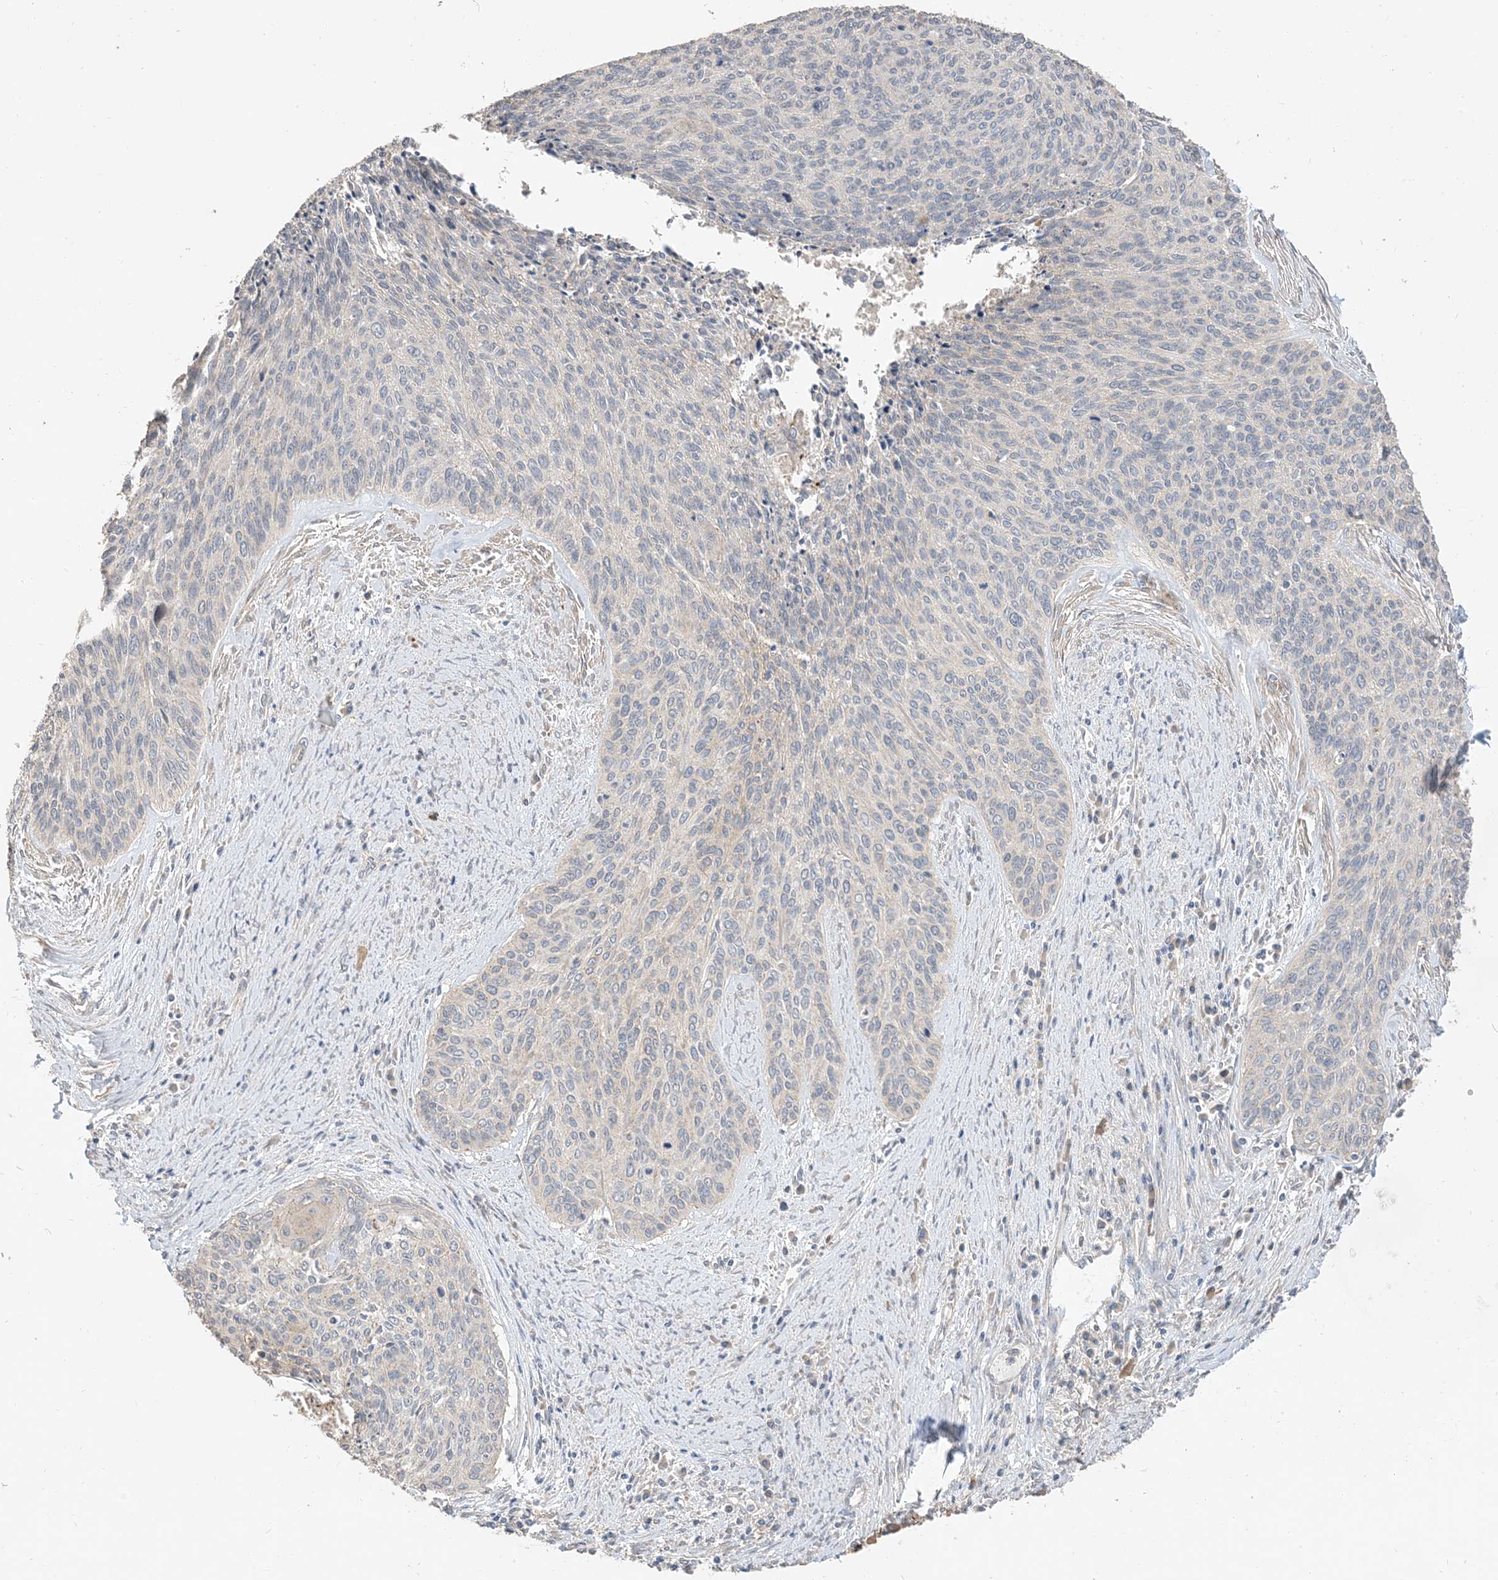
{"staining": {"intensity": "negative", "quantity": "none", "location": "none"}, "tissue": "cervical cancer", "cell_type": "Tumor cells", "image_type": "cancer", "snomed": [{"axis": "morphology", "description": "Squamous cell carcinoma, NOS"}, {"axis": "topography", "description": "Cervix"}], "caption": "Photomicrograph shows no significant protein staining in tumor cells of squamous cell carcinoma (cervical).", "gene": "RNF175", "patient": {"sex": "female", "age": 55}}